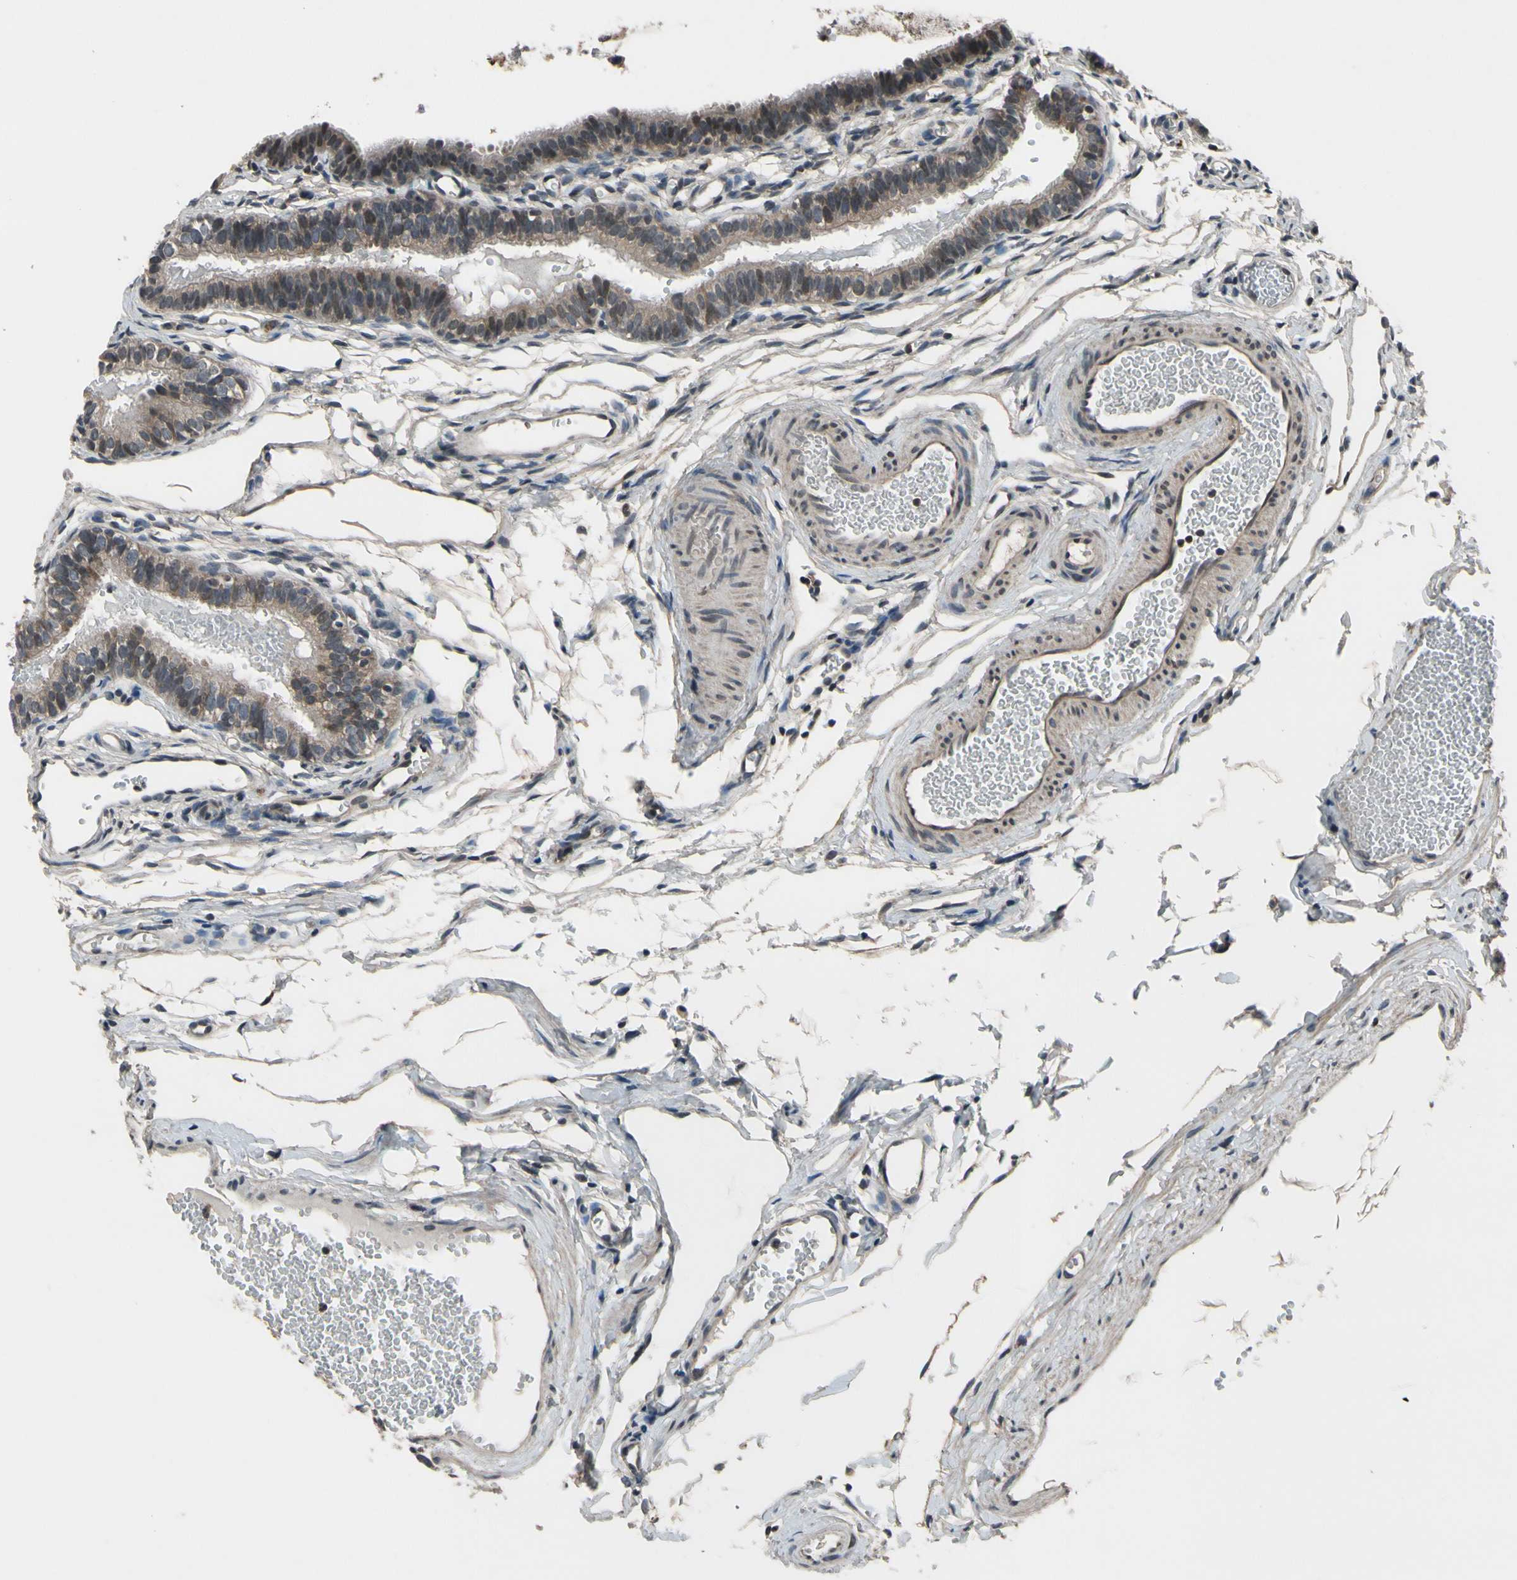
{"staining": {"intensity": "moderate", "quantity": ">75%", "location": "cytoplasmic/membranous"}, "tissue": "fallopian tube", "cell_type": "Glandular cells", "image_type": "normal", "snomed": [{"axis": "morphology", "description": "Normal tissue, NOS"}, {"axis": "topography", "description": "Fallopian tube"}, {"axis": "topography", "description": "Placenta"}], "caption": "Benign fallopian tube displays moderate cytoplasmic/membranous positivity in approximately >75% of glandular cells.", "gene": "MBTPS2", "patient": {"sex": "female", "age": 34}}